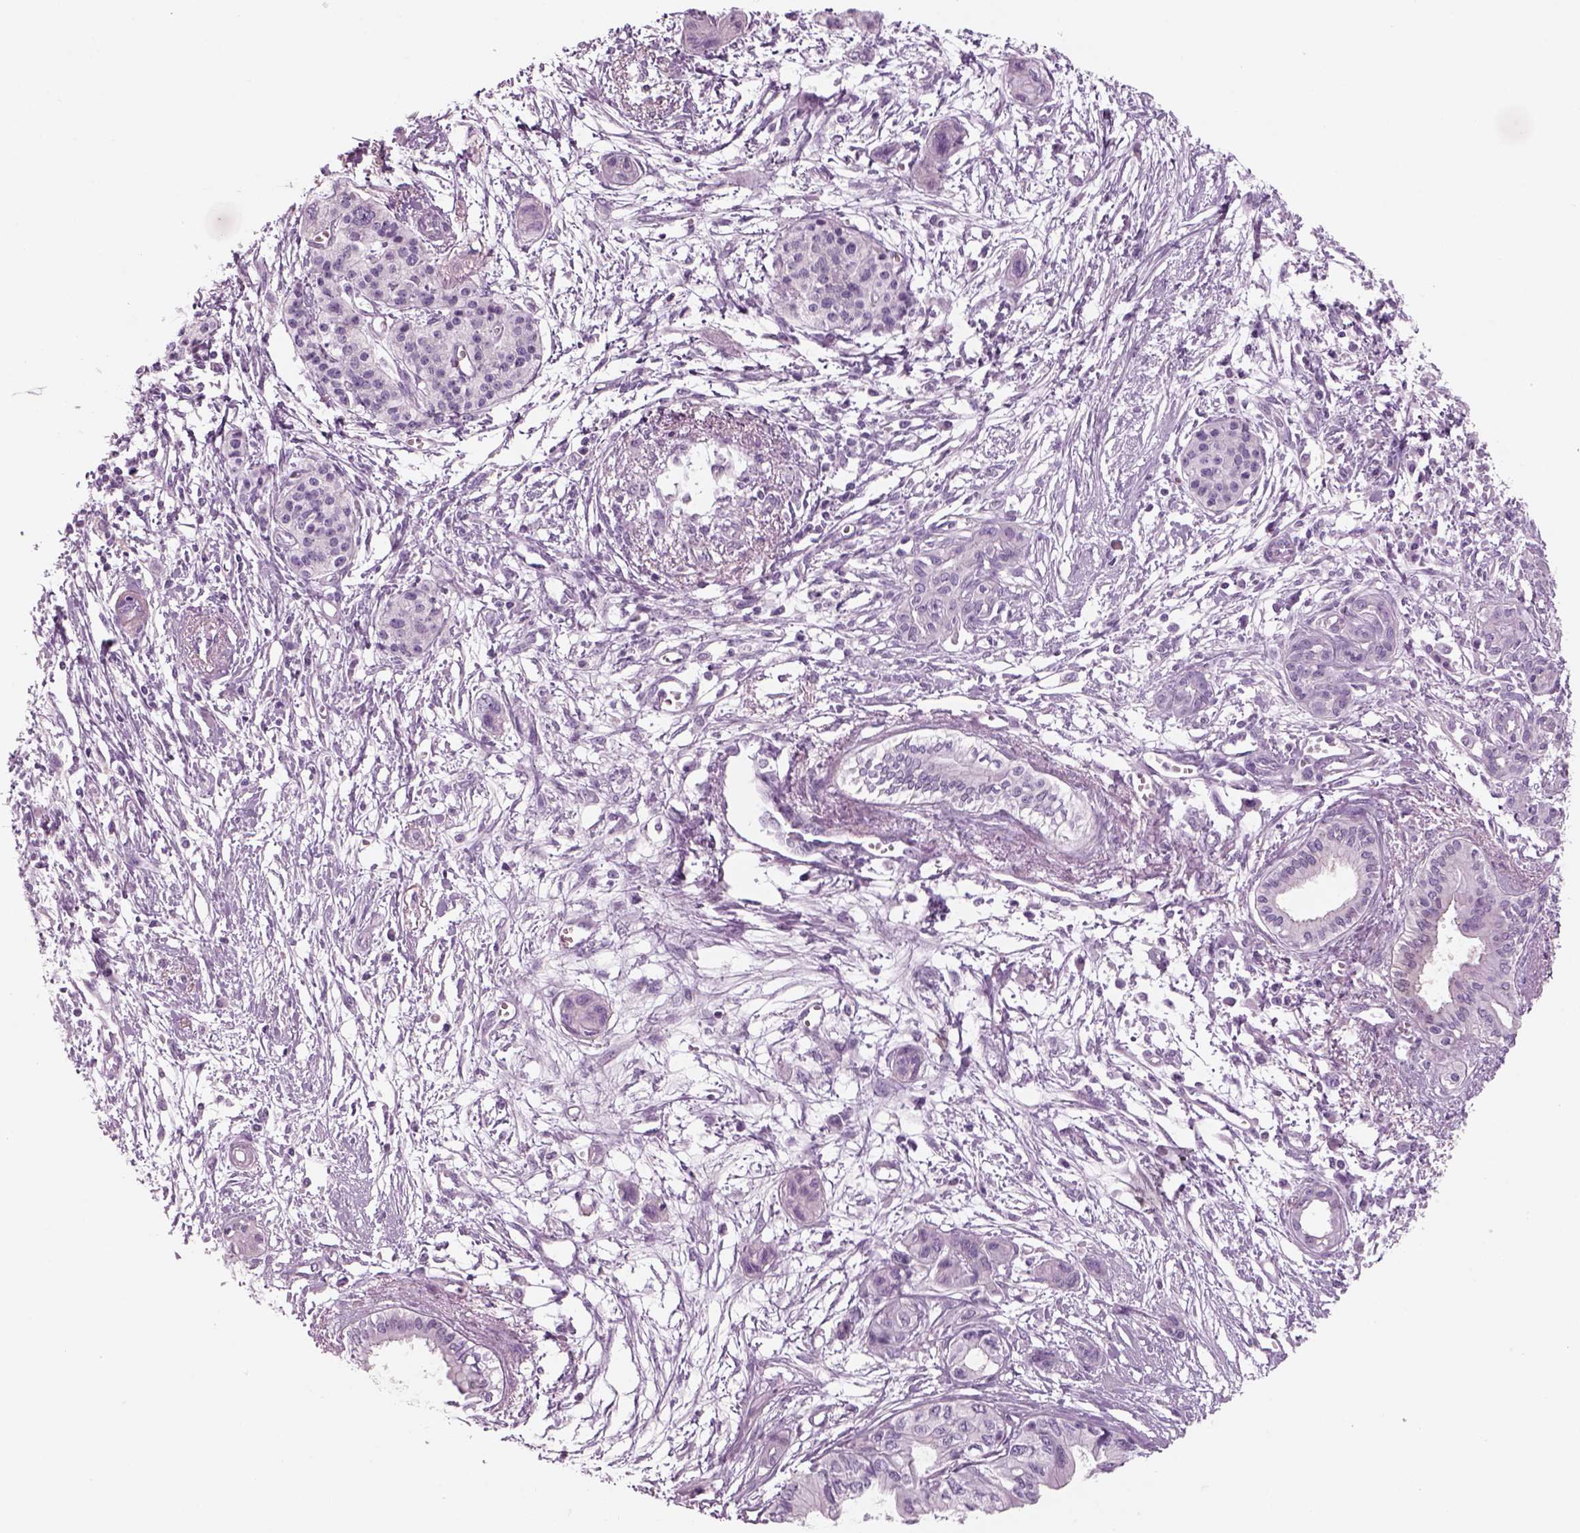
{"staining": {"intensity": "negative", "quantity": "none", "location": "none"}, "tissue": "pancreatic cancer", "cell_type": "Tumor cells", "image_type": "cancer", "snomed": [{"axis": "morphology", "description": "Adenocarcinoma, NOS"}, {"axis": "topography", "description": "Pancreas"}], "caption": "Human pancreatic adenocarcinoma stained for a protein using IHC exhibits no expression in tumor cells.", "gene": "GAS2L2", "patient": {"sex": "female", "age": 76}}